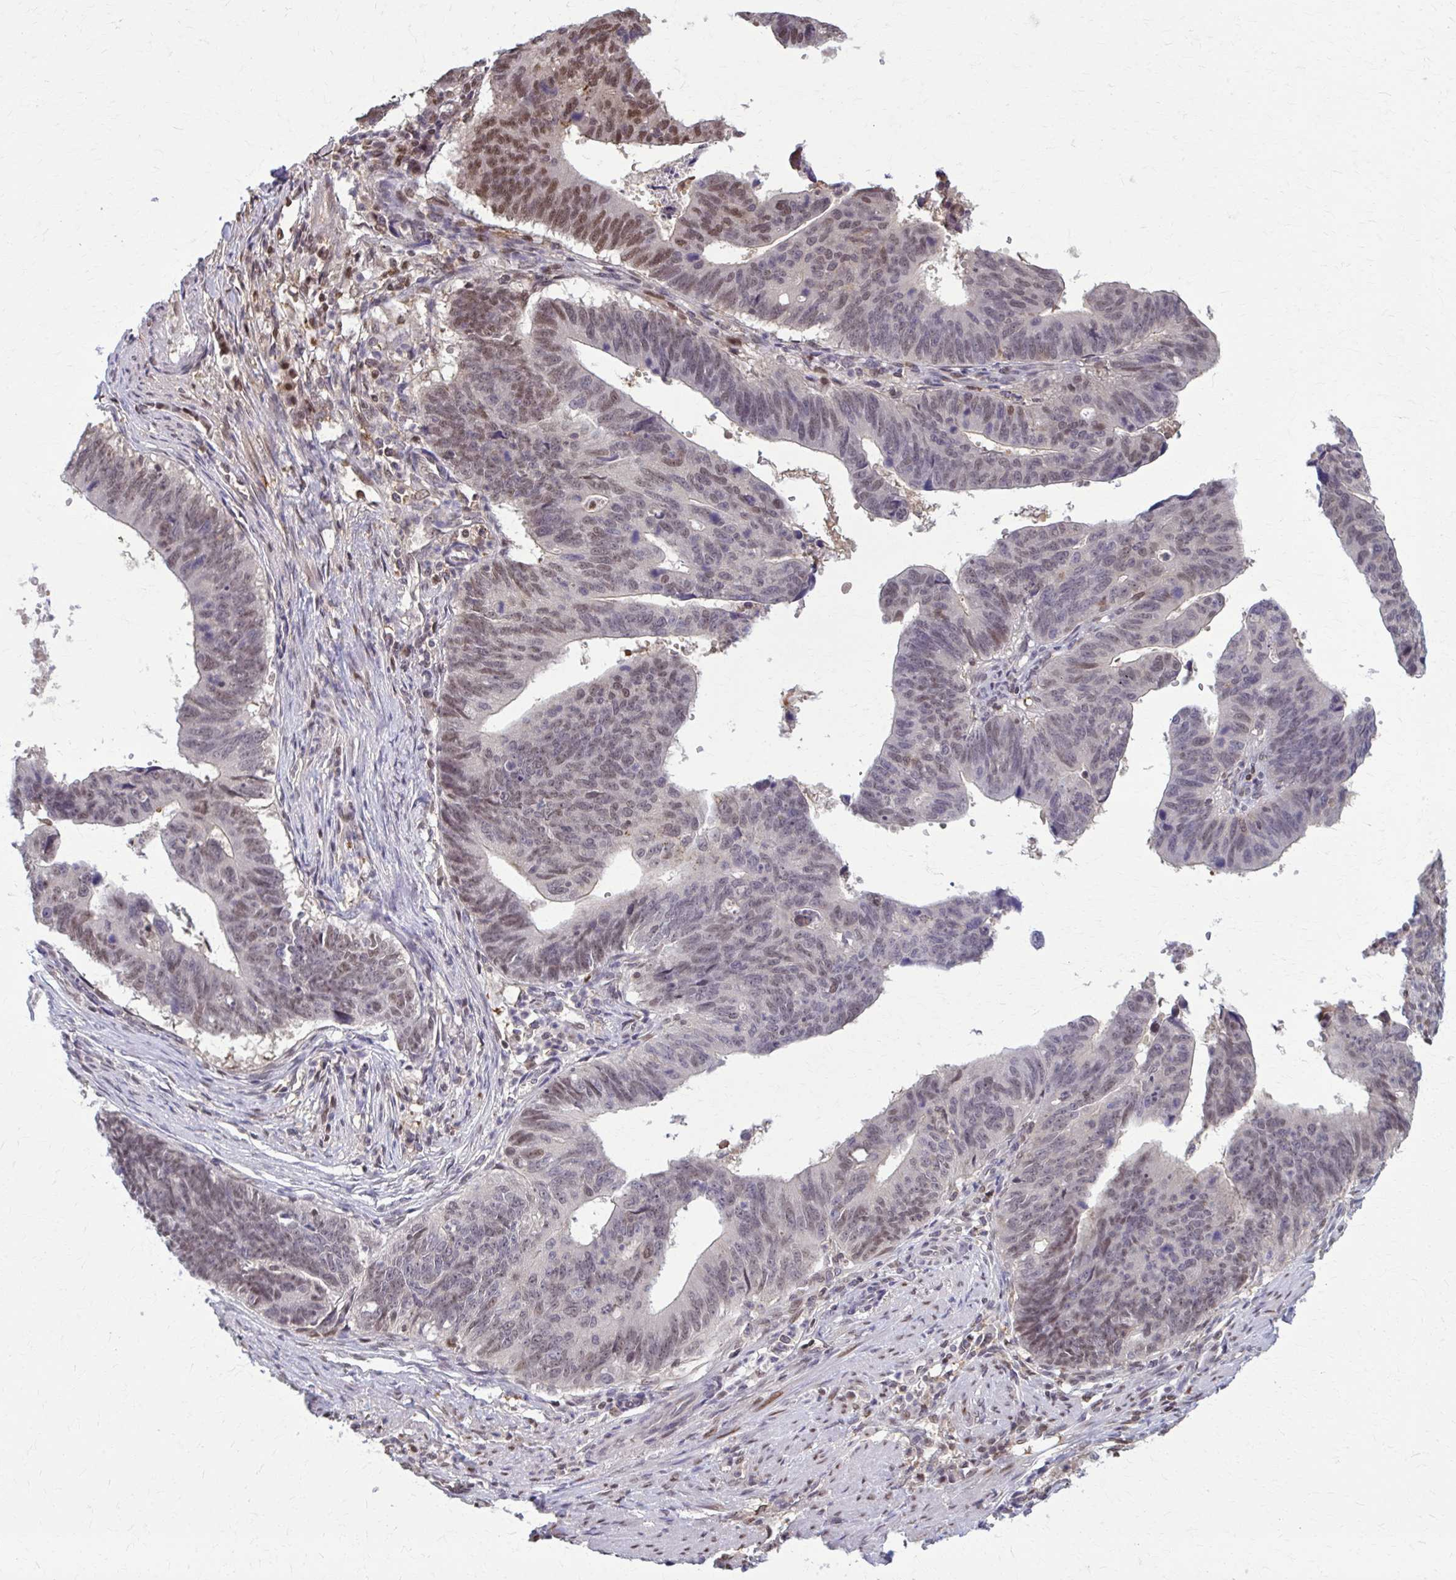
{"staining": {"intensity": "moderate", "quantity": "25%-75%", "location": "nuclear"}, "tissue": "stomach cancer", "cell_type": "Tumor cells", "image_type": "cancer", "snomed": [{"axis": "morphology", "description": "Adenocarcinoma, NOS"}, {"axis": "topography", "description": "Stomach"}], "caption": "Stomach cancer (adenocarcinoma) was stained to show a protein in brown. There is medium levels of moderate nuclear staining in about 25%-75% of tumor cells.", "gene": "MDH1", "patient": {"sex": "male", "age": 59}}